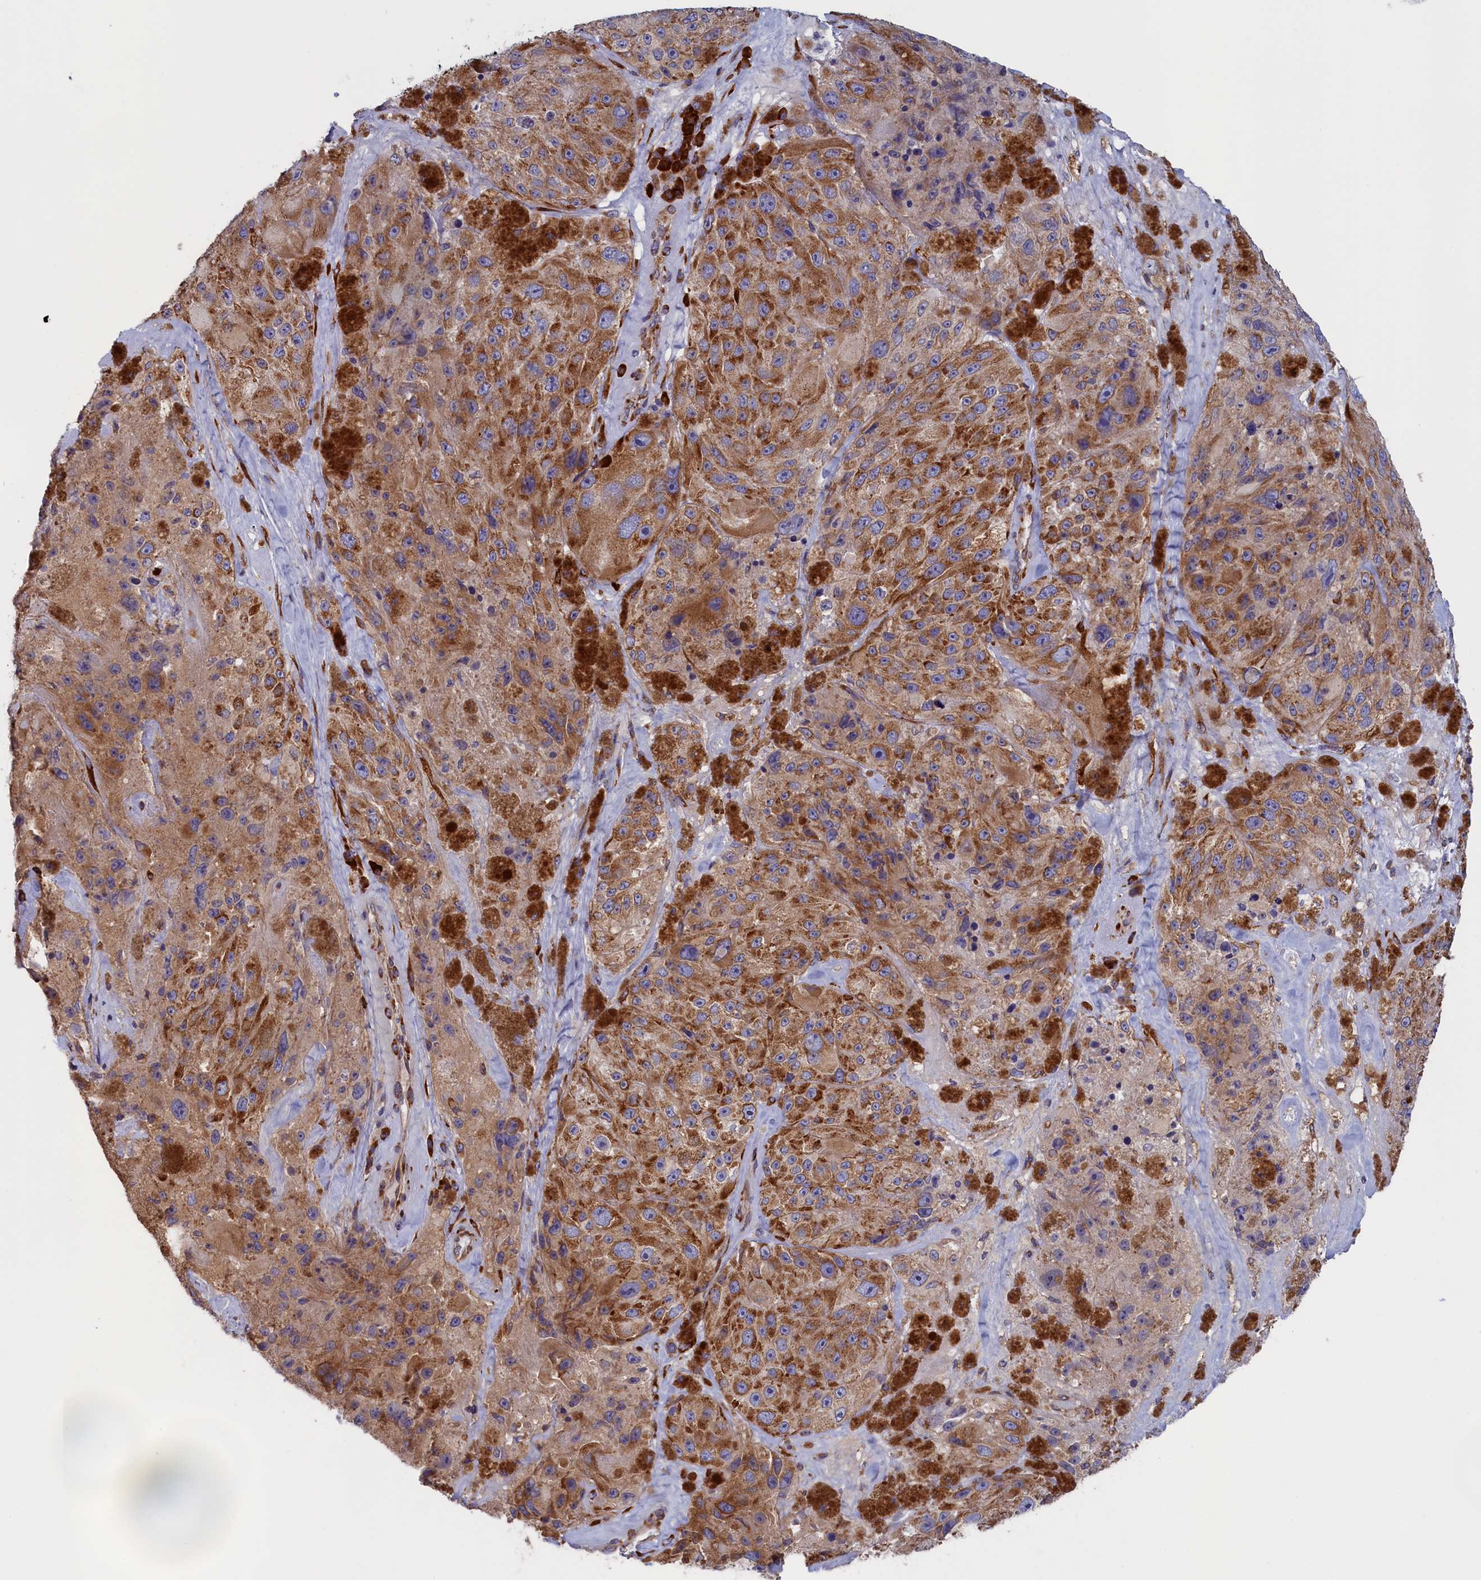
{"staining": {"intensity": "moderate", "quantity": ">75%", "location": "cytoplasmic/membranous"}, "tissue": "melanoma", "cell_type": "Tumor cells", "image_type": "cancer", "snomed": [{"axis": "morphology", "description": "Malignant melanoma, Metastatic site"}, {"axis": "topography", "description": "Lymph node"}], "caption": "Protein staining reveals moderate cytoplasmic/membranous positivity in about >75% of tumor cells in malignant melanoma (metastatic site). The staining was performed using DAB, with brown indicating positive protein expression. Nuclei are stained blue with hematoxylin.", "gene": "CCDC68", "patient": {"sex": "male", "age": 62}}